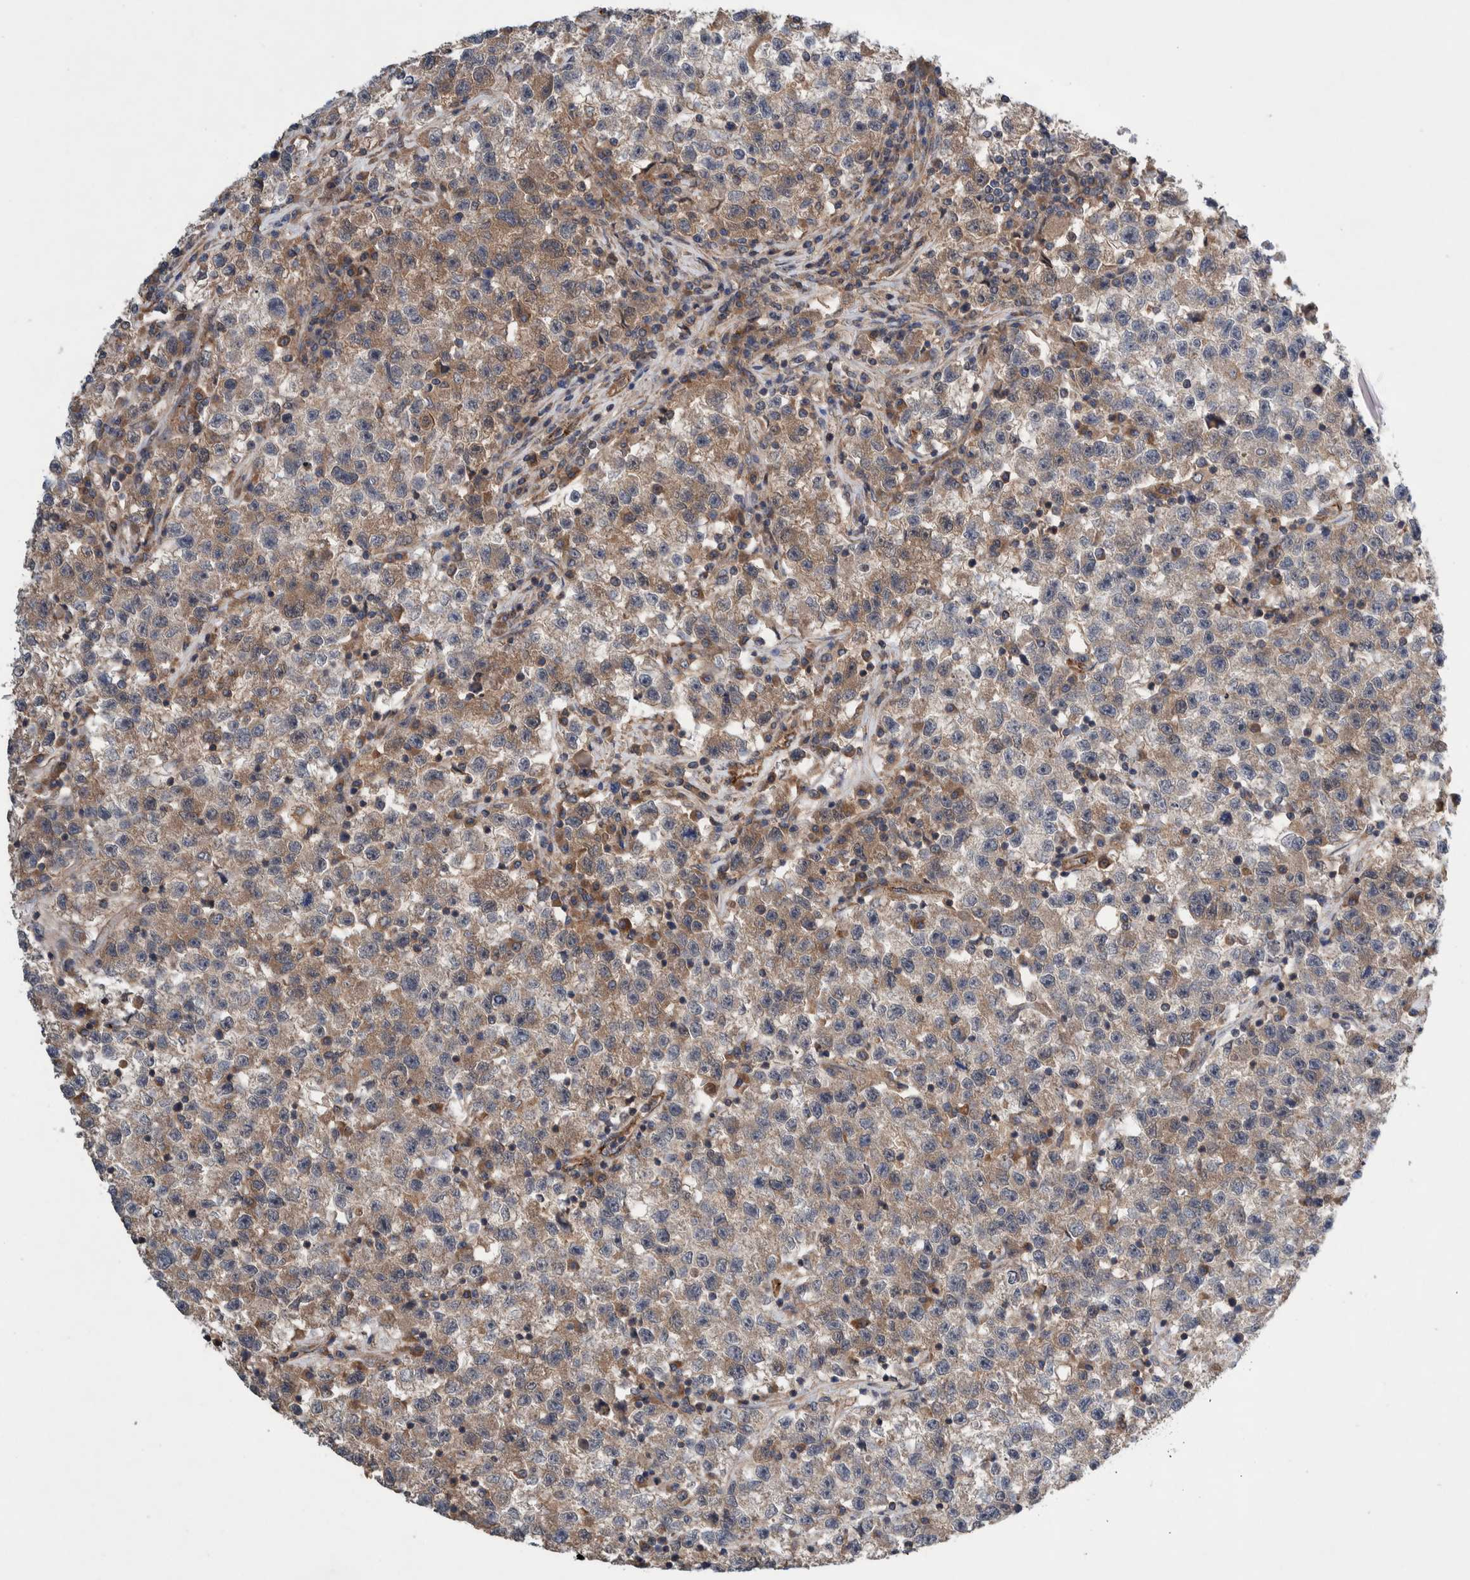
{"staining": {"intensity": "weak", "quantity": ">75%", "location": "cytoplasmic/membranous"}, "tissue": "testis cancer", "cell_type": "Tumor cells", "image_type": "cancer", "snomed": [{"axis": "morphology", "description": "Seminoma, NOS"}, {"axis": "topography", "description": "Testis"}], "caption": "Human testis cancer stained for a protein (brown) reveals weak cytoplasmic/membranous positive staining in about >75% of tumor cells.", "gene": "PIK3R6", "patient": {"sex": "male", "age": 22}}